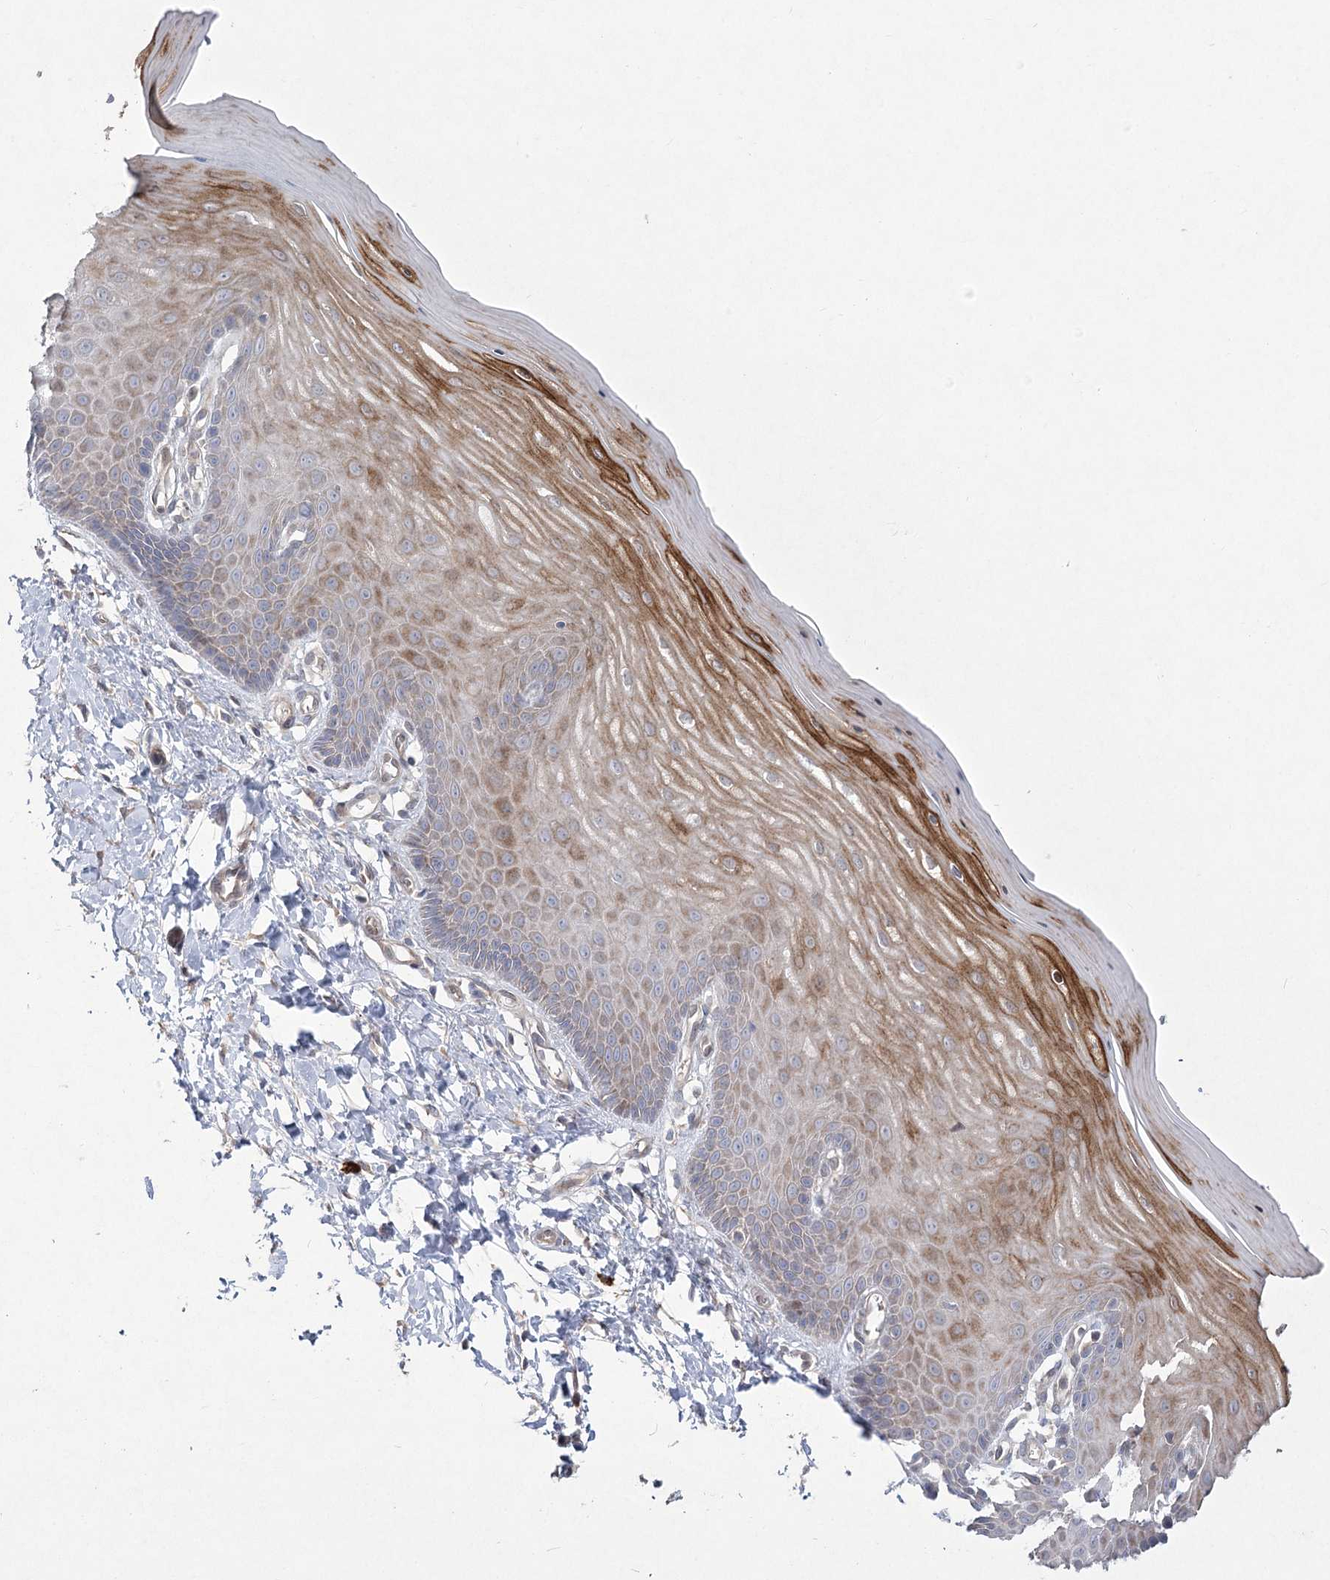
{"staining": {"intensity": "negative", "quantity": "none", "location": "none"}, "tissue": "cervix", "cell_type": "Glandular cells", "image_type": "normal", "snomed": [{"axis": "morphology", "description": "Normal tissue, NOS"}, {"axis": "topography", "description": "Cervix"}], "caption": "High power microscopy image of an immunohistochemistry micrograph of unremarkable cervix, revealing no significant staining in glandular cells.", "gene": "CAMTA1", "patient": {"sex": "female", "age": 55}}